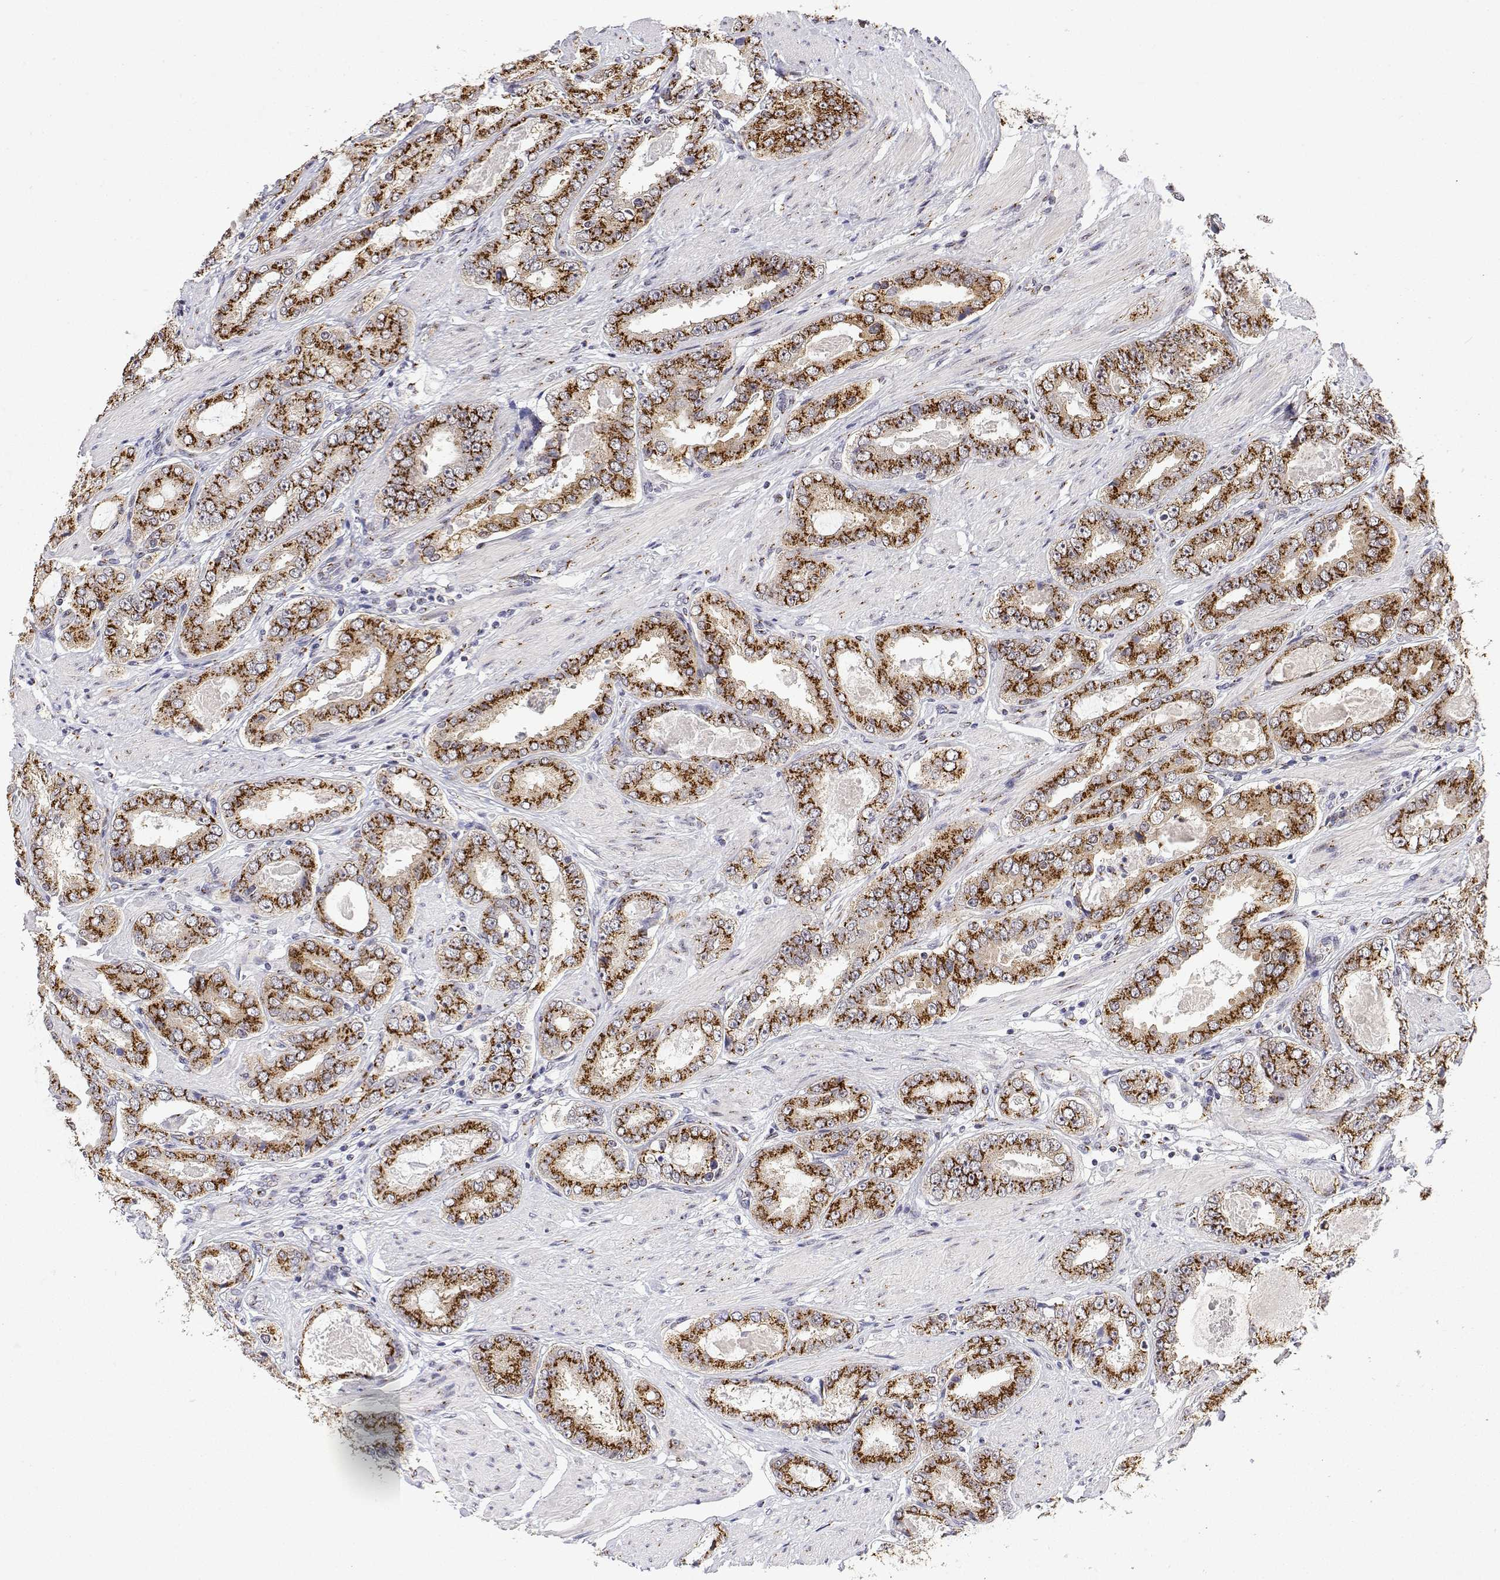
{"staining": {"intensity": "strong", "quantity": ">75%", "location": "cytoplasmic/membranous"}, "tissue": "prostate cancer", "cell_type": "Tumor cells", "image_type": "cancer", "snomed": [{"axis": "morphology", "description": "Adenocarcinoma, High grade"}, {"axis": "topography", "description": "Prostate"}], "caption": "High-magnification brightfield microscopy of prostate adenocarcinoma (high-grade) stained with DAB (brown) and counterstained with hematoxylin (blue). tumor cells exhibit strong cytoplasmic/membranous staining is identified in approximately>75% of cells.", "gene": "YIPF3", "patient": {"sex": "male", "age": 63}}